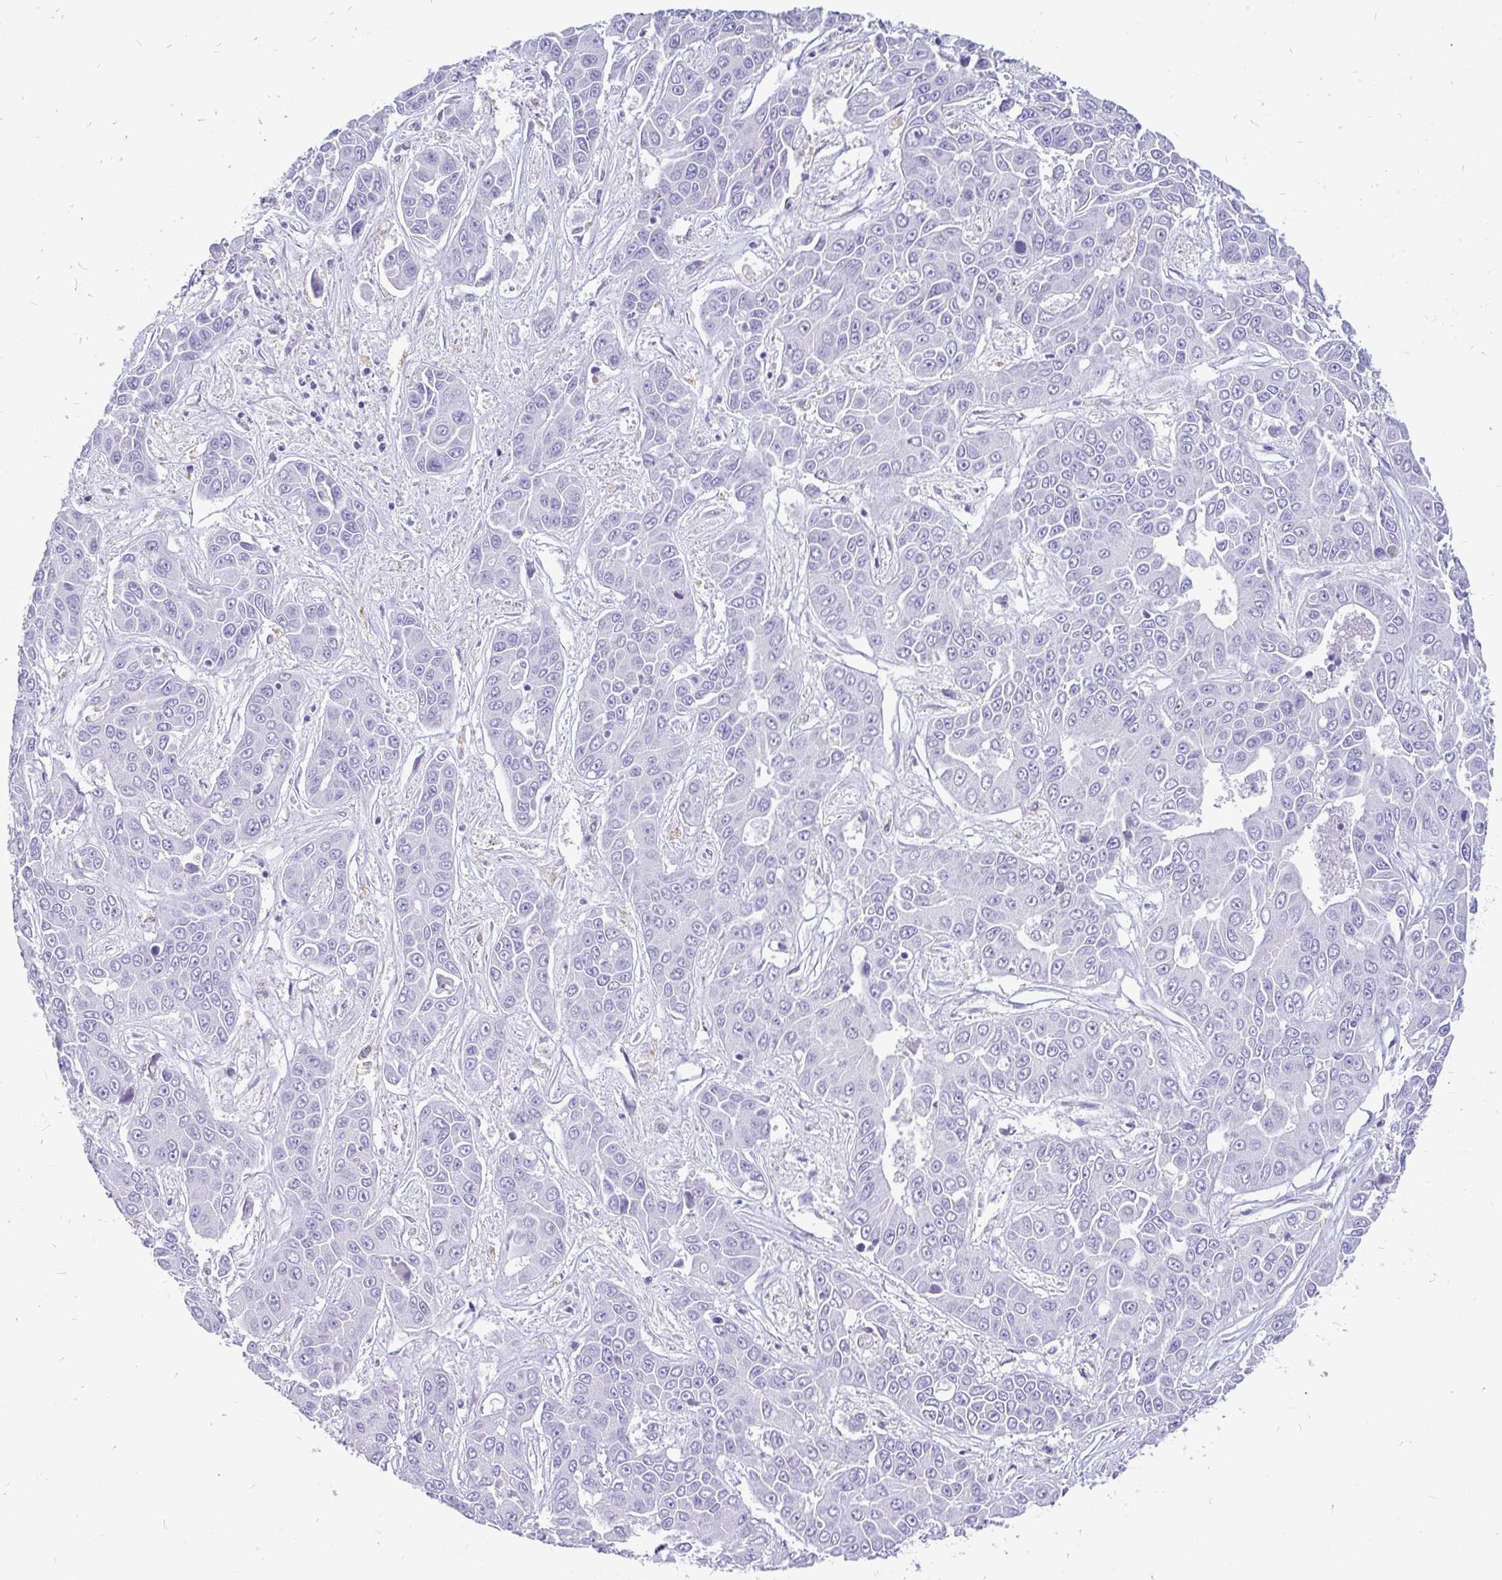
{"staining": {"intensity": "negative", "quantity": "none", "location": "none"}, "tissue": "liver cancer", "cell_type": "Tumor cells", "image_type": "cancer", "snomed": [{"axis": "morphology", "description": "Cholangiocarcinoma"}, {"axis": "topography", "description": "Liver"}], "caption": "Immunohistochemistry photomicrograph of neoplastic tissue: human liver cancer (cholangiocarcinoma) stained with DAB (3,3'-diaminobenzidine) displays no significant protein positivity in tumor cells.", "gene": "INTS5", "patient": {"sex": "female", "age": 52}}